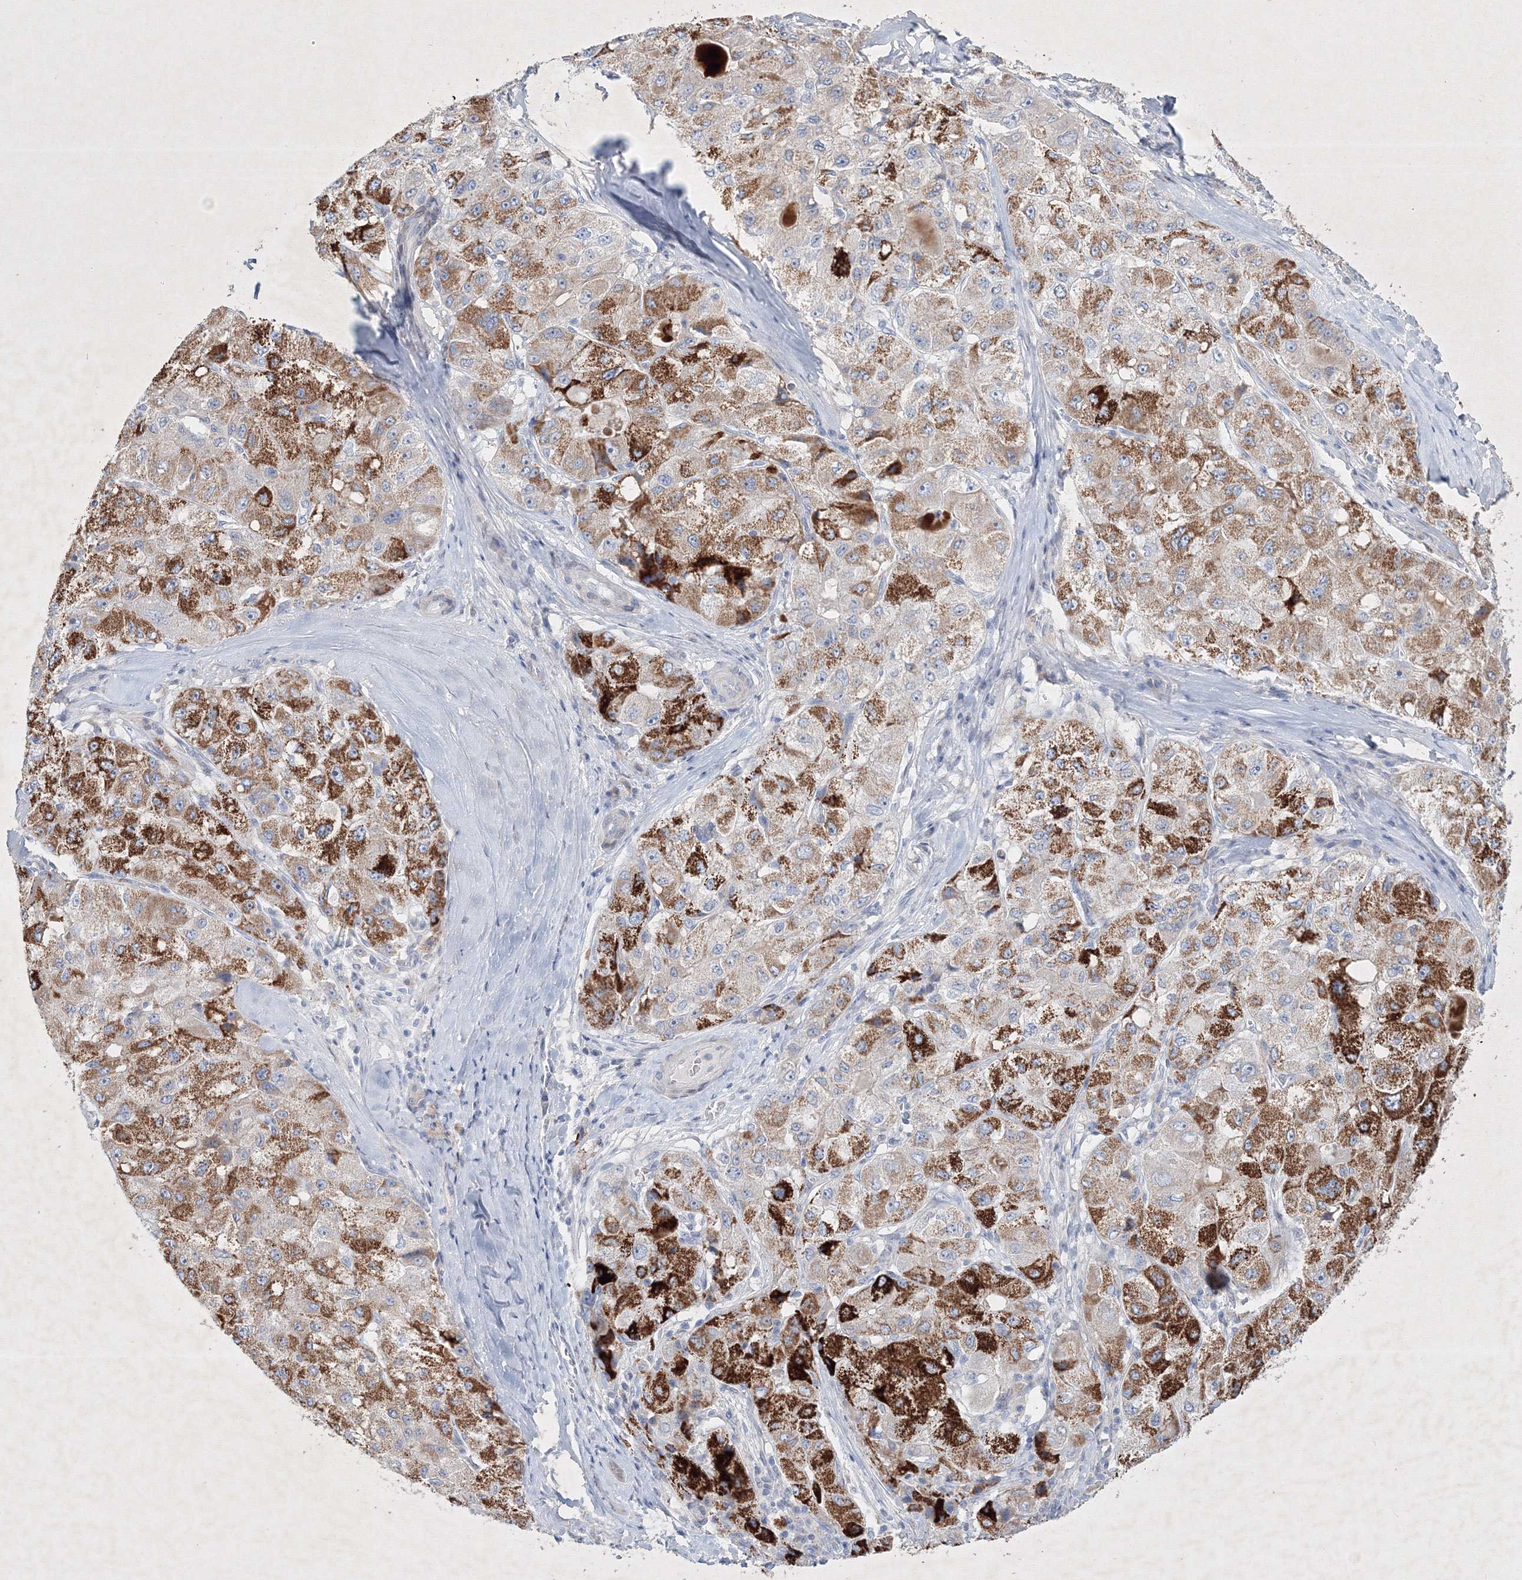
{"staining": {"intensity": "strong", "quantity": "25%-75%", "location": "cytoplasmic/membranous"}, "tissue": "liver cancer", "cell_type": "Tumor cells", "image_type": "cancer", "snomed": [{"axis": "morphology", "description": "Carcinoma, Hepatocellular, NOS"}, {"axis": "topography", "description": "Liver"}], "caption": "Strong cytoplasmic/membranous protein staining is seen in approximately 25%-75% of tumor cells in hepatocellular carcinoma (liver). (Brightfield microscopy of DAB IHC at high magnification).", "gene": "CXXC4", "patient": {"sex": "male", "age": 80}}